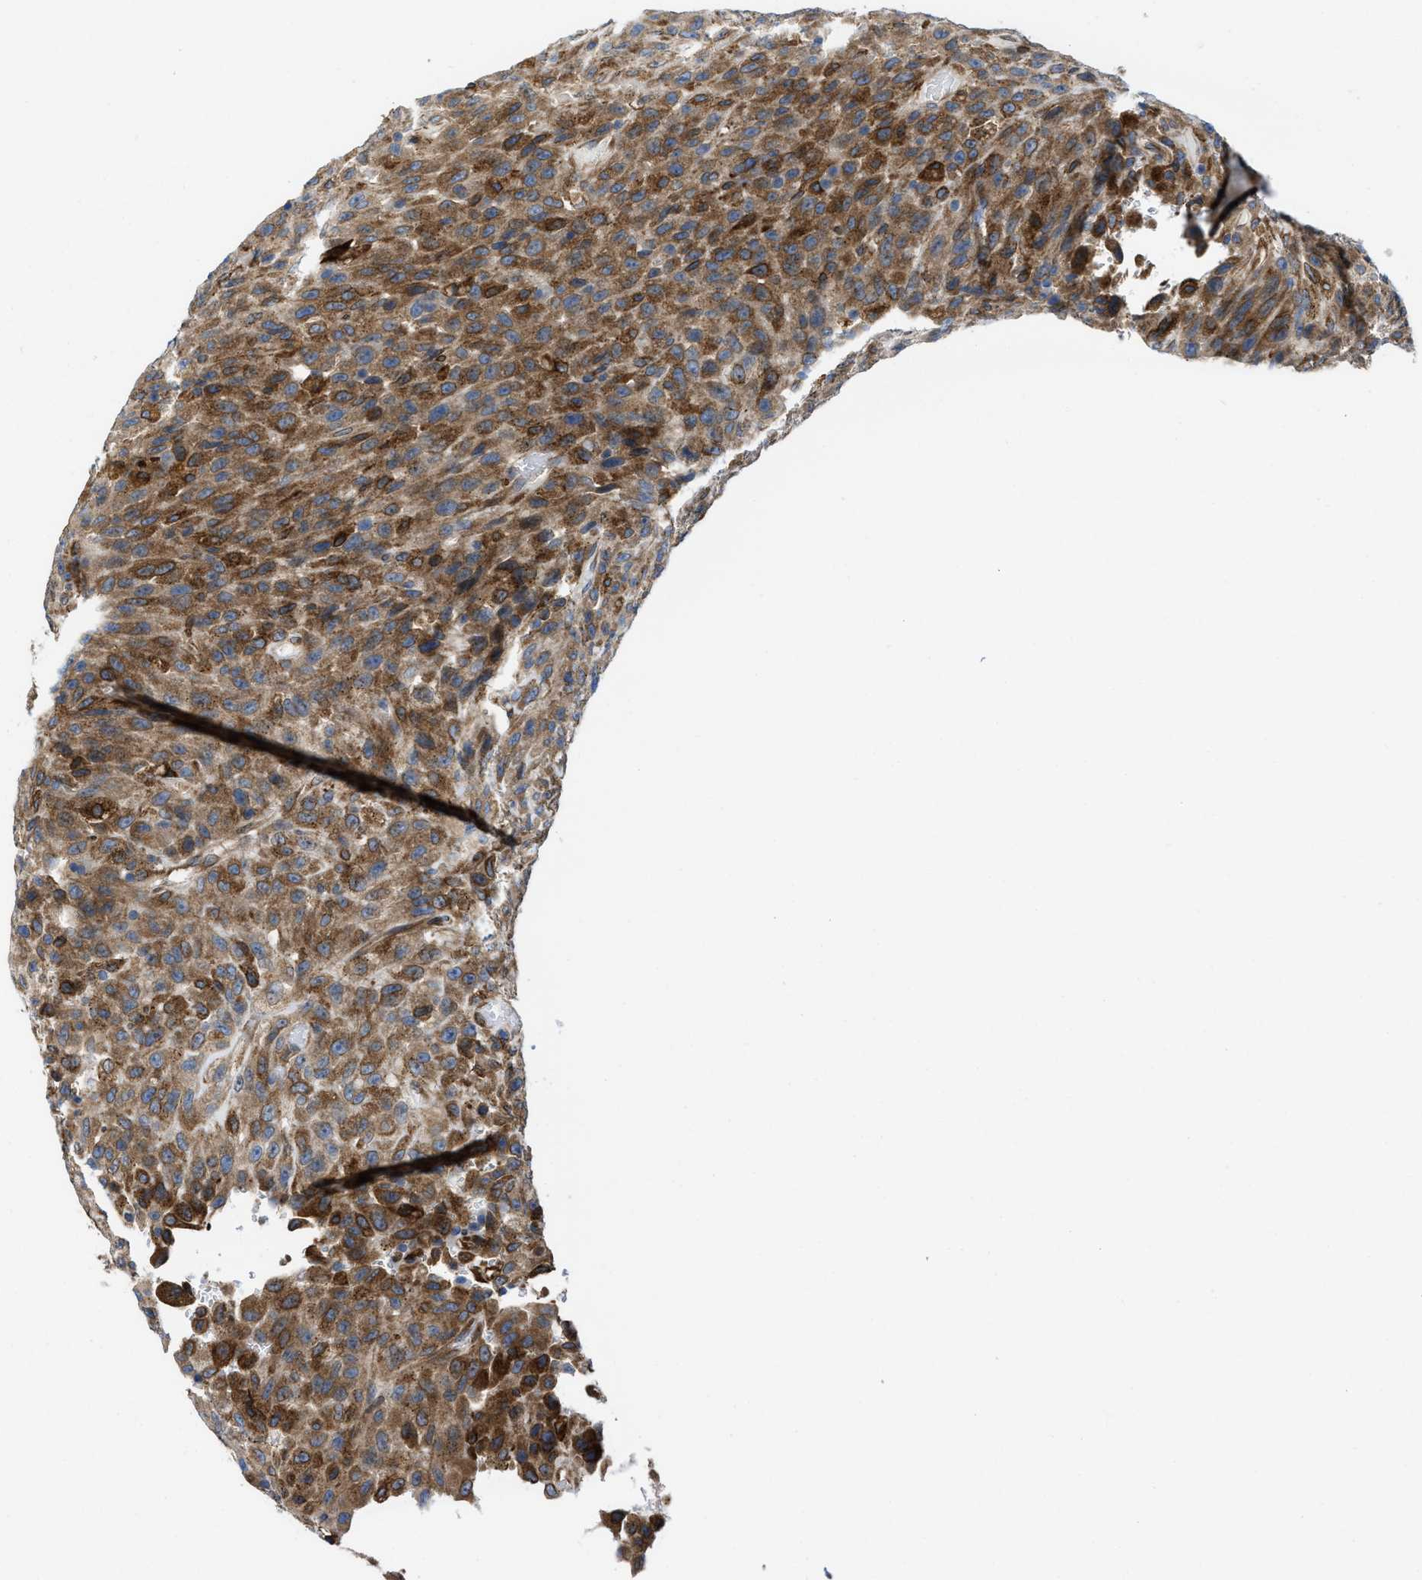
{"staining": {"intensity": "strong", "quantity": ">75%", "location": "cytoplasmic/membranous"}, "tissue": "urothelial cancer", "cell_type": "Tumor cells", "image_type": "cancer", "snomed": [{"axis": "morphology", "description": "Urothelial carcinoma, High grade"}, {"axis": "topography", "description": "Urinary bladder"}], "caption": "Strong cytoplasmic/membranous positivity for a protein is present in approximately >75% of tumor cells of urothelial carcinoma (high-grade) using immunohistochemistry.", "gene": "ERLIN2", "patient": {"sex": "male", "age": 66}}